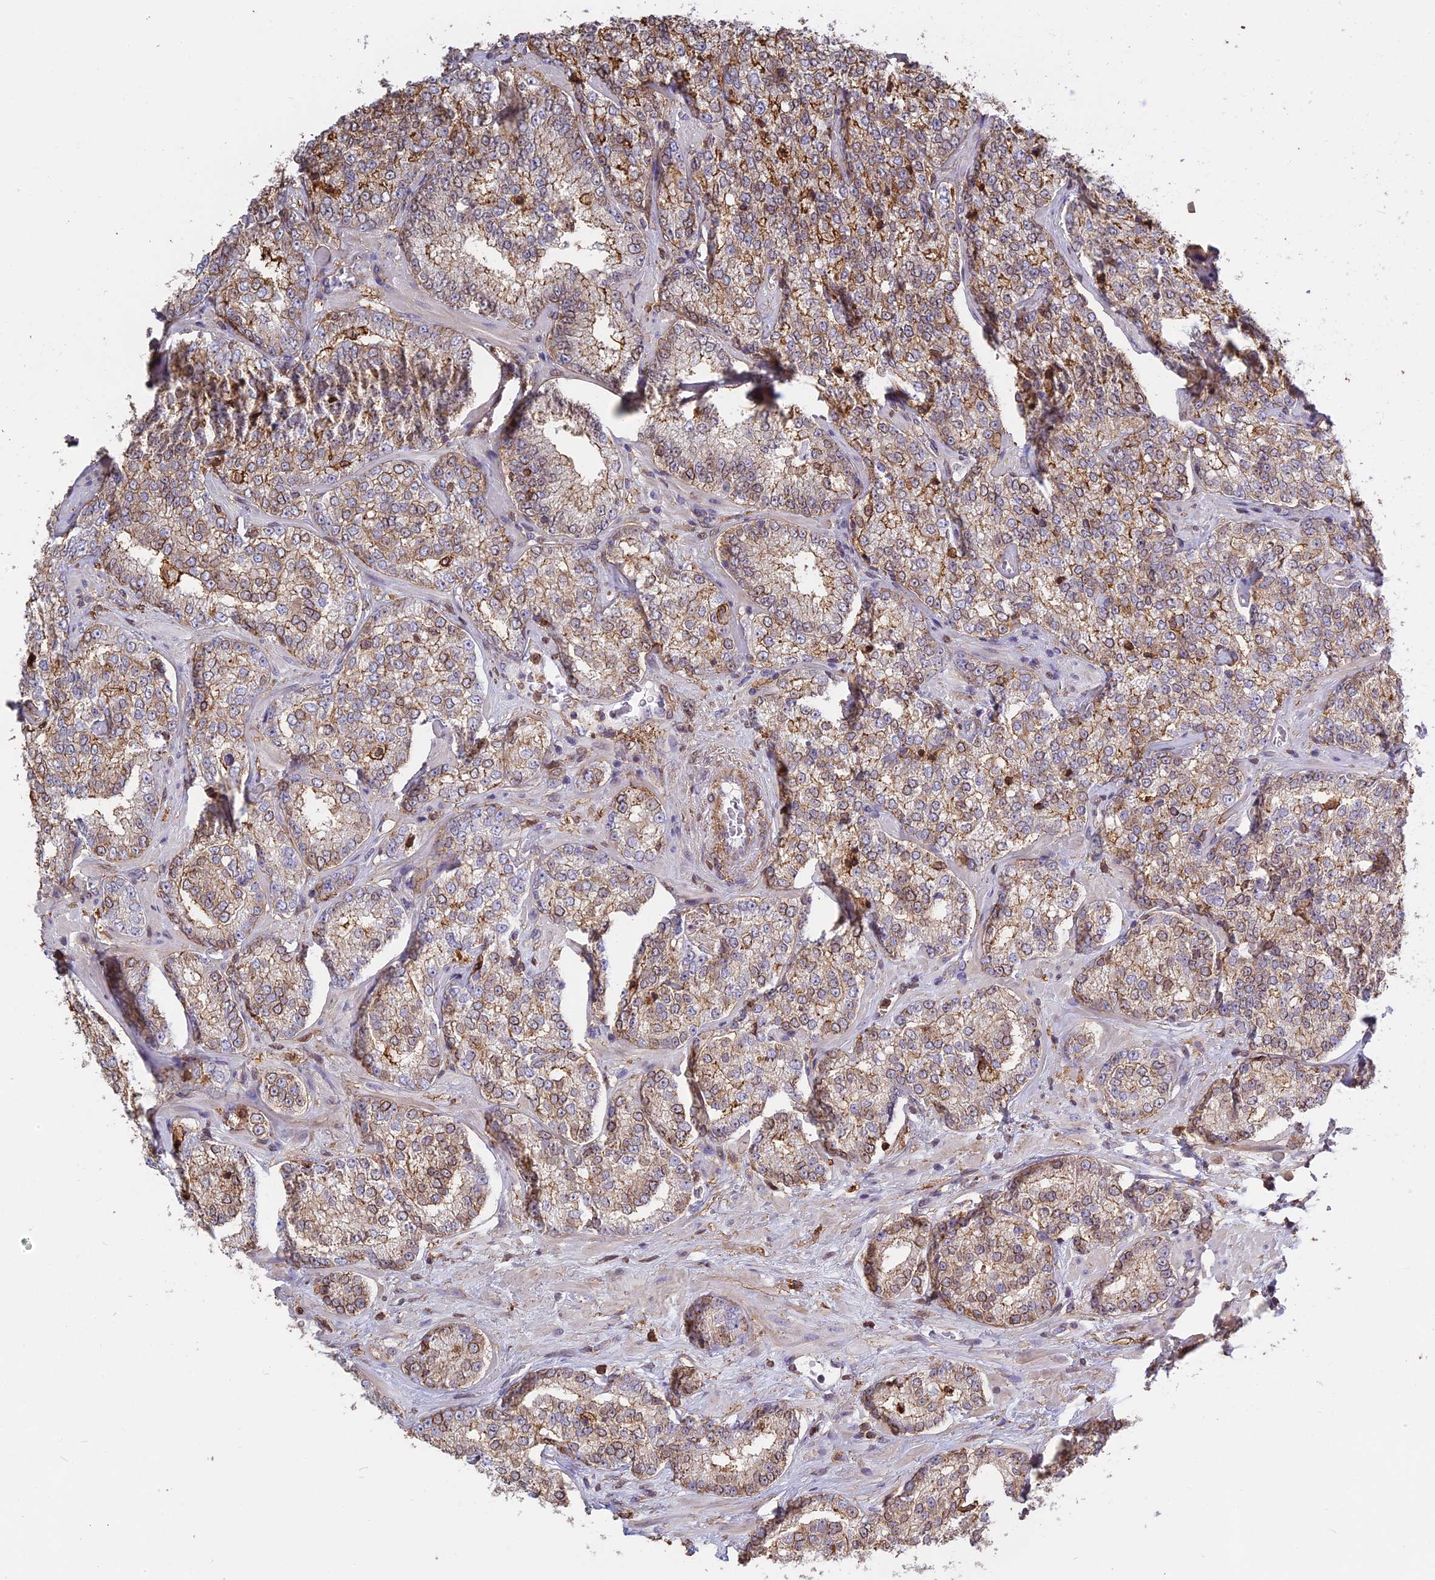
{"staining": {"intensity": "moderate", "quantity": "25%-75%", "location": "cytoplasmic/membranous"}, "tissue": "prostate cancer", "cell_type": "Tumor cells", "image_type": "cancer", "snomed": [{"axis": "morphology", "description": "Normal tissue, NOS"}, {"axis": "morphology", "description": "Adenocarcinoma, High grade"}, {"axis": "topography", "description": "Prostate"}], "caption": "Human prostate high-grade adenocarcinoma stained with a protein marker demonstrates moderate staining in tumor cells.", "gene": "TMEM255B", "patient": {"sex": "male", "age": 83}}